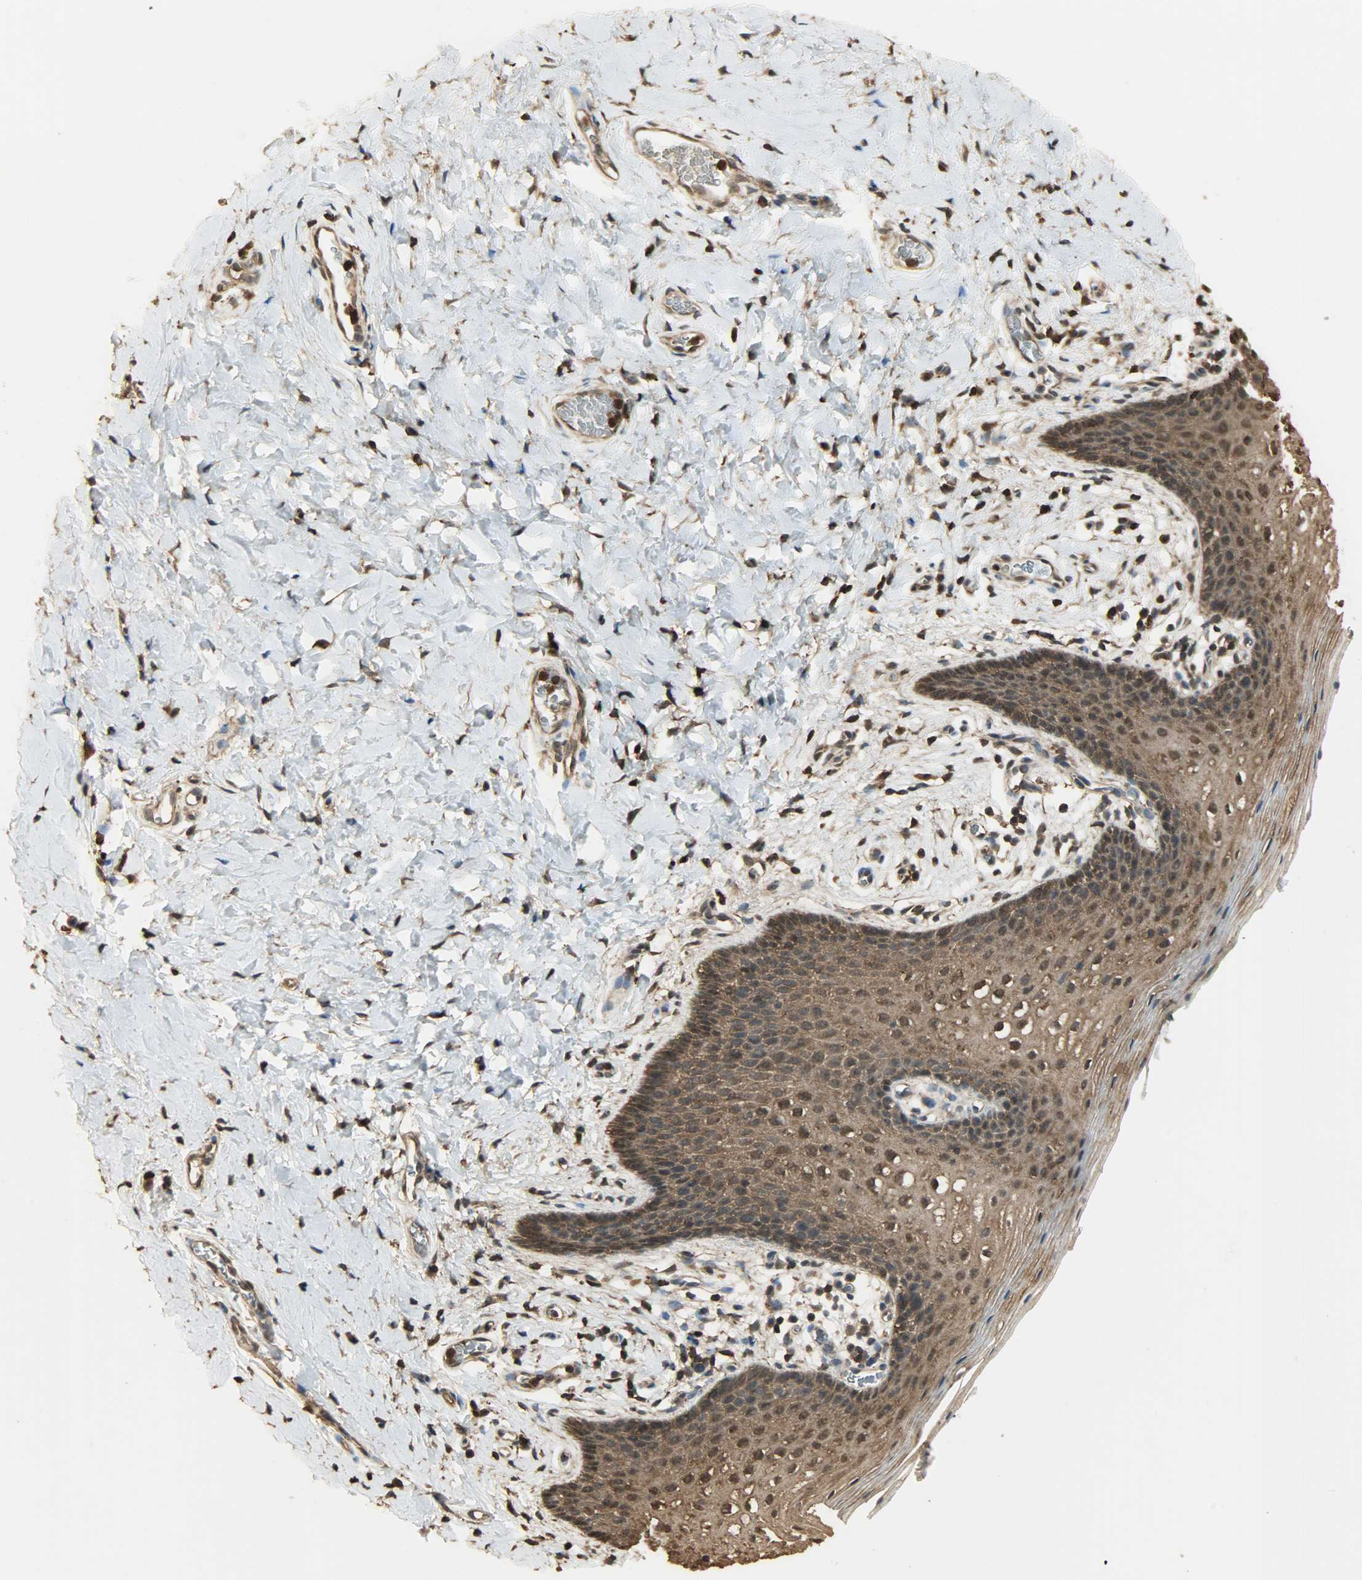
{"staining": {"intensity": "moderate", "quantity": ">75%", "location": "cytoplasmic/membranous,nuclear"}, "tissue": "vagina", "cell_type": "Squamous epithelial cells", "image_type": "normal", "snomed": [{"axis": "morphology", "description": "Normal tissue, NOS"}, {"axis": "topography", "description": "Vagina"}], "caption": "Vagina stained for a protein (brown) exhibits moderate cytoplasmic/membranous,nuclear positive expression in approximately >75% of squamous epithelial cells.", "gene": "YWHAZ", "patient": {"sex": "female", "age": 55}}